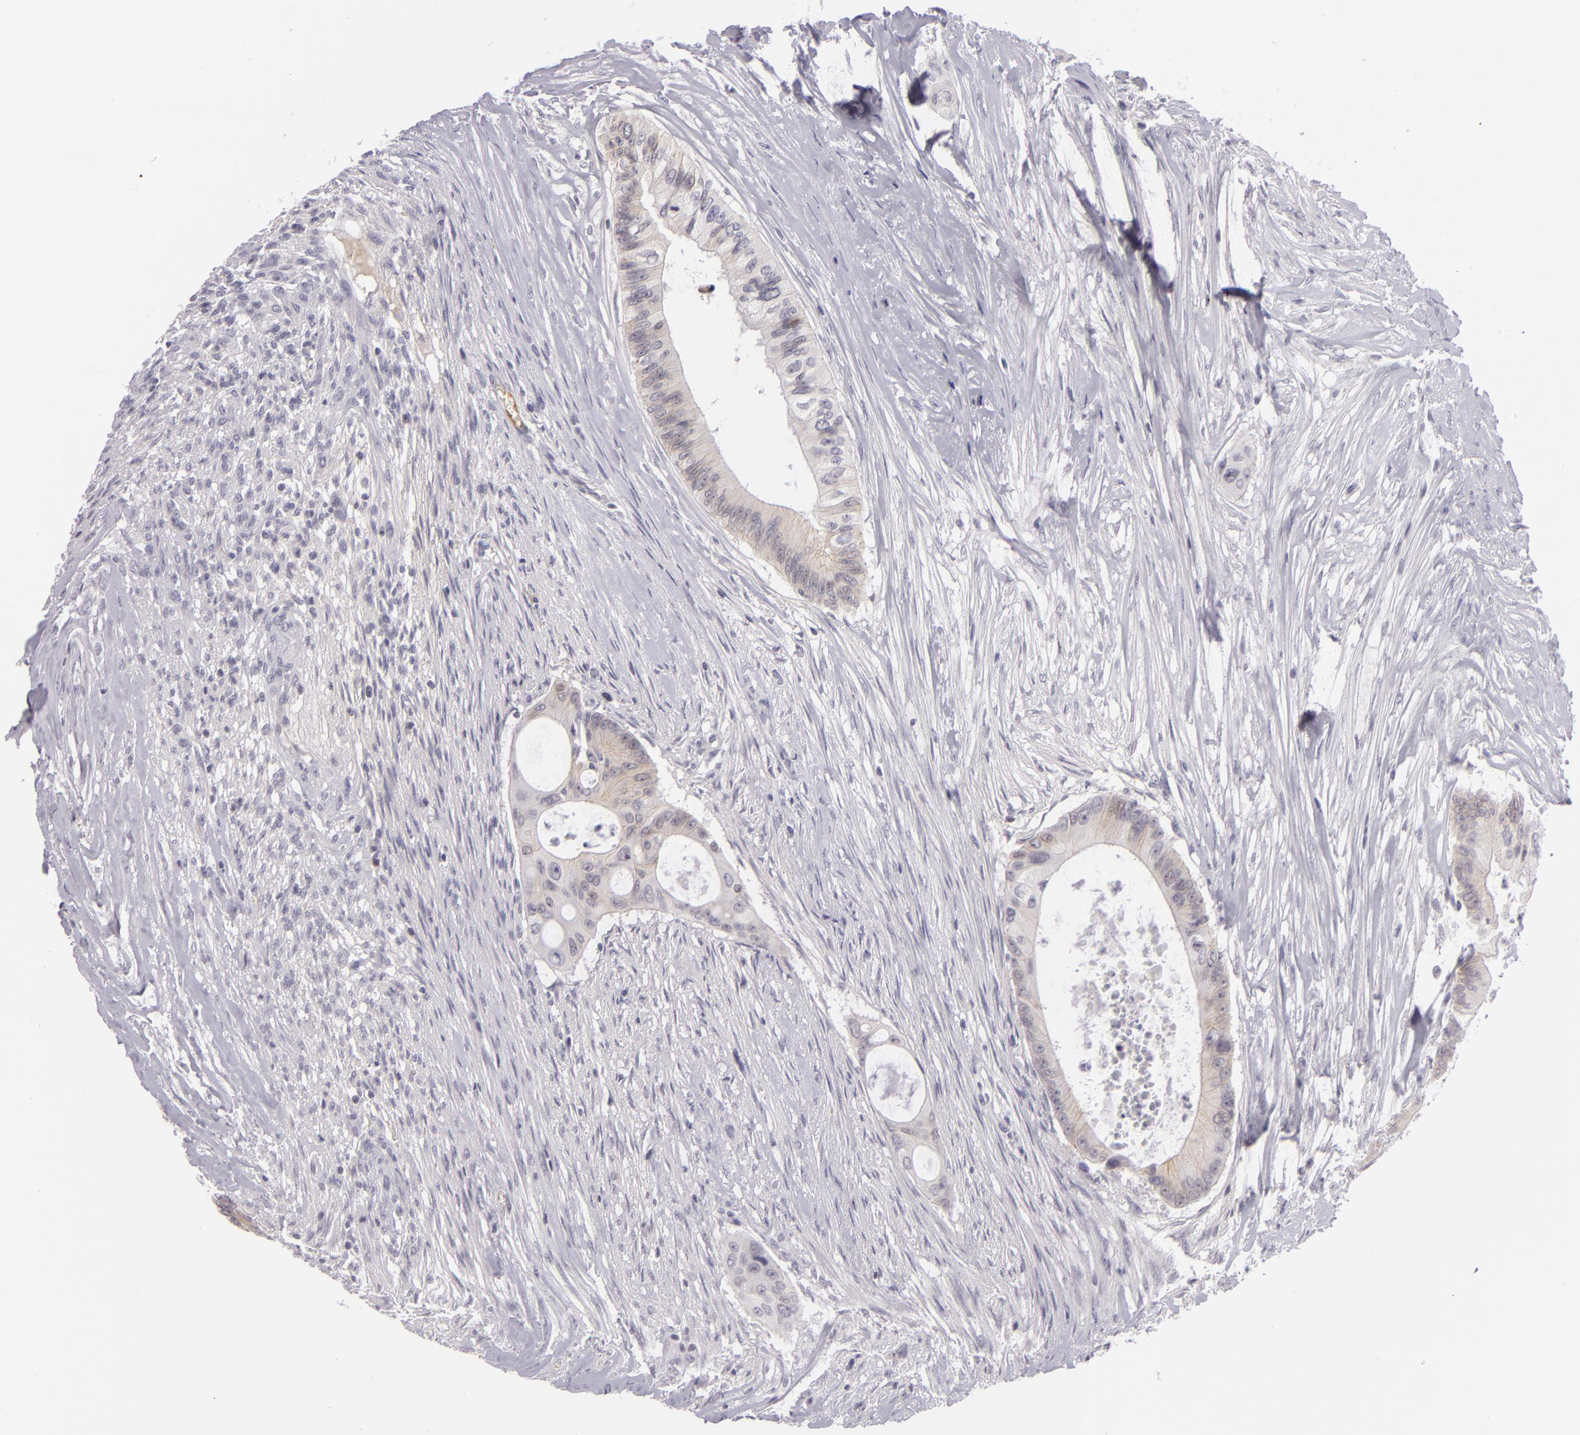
{"staining": {"intensity": "weak", "quantity": "<25%", "location": "cytoplasmic/membranous"}, "tissue": "colorectal cancer", "cell_type": "Tumor cells", "image_type": "cancer", "snomed": [{"axis": "morphology", "description": "Adenocarcinoma, NOS"}, {"axis": "topography", "description": "Colon"}], "caption": "Immunohistochemical staining of human colorectal cancer reveals no significant positivity in tumor cells.", "gene": "CTNNB1", "patient": {"sex": "male", "age": 65}}